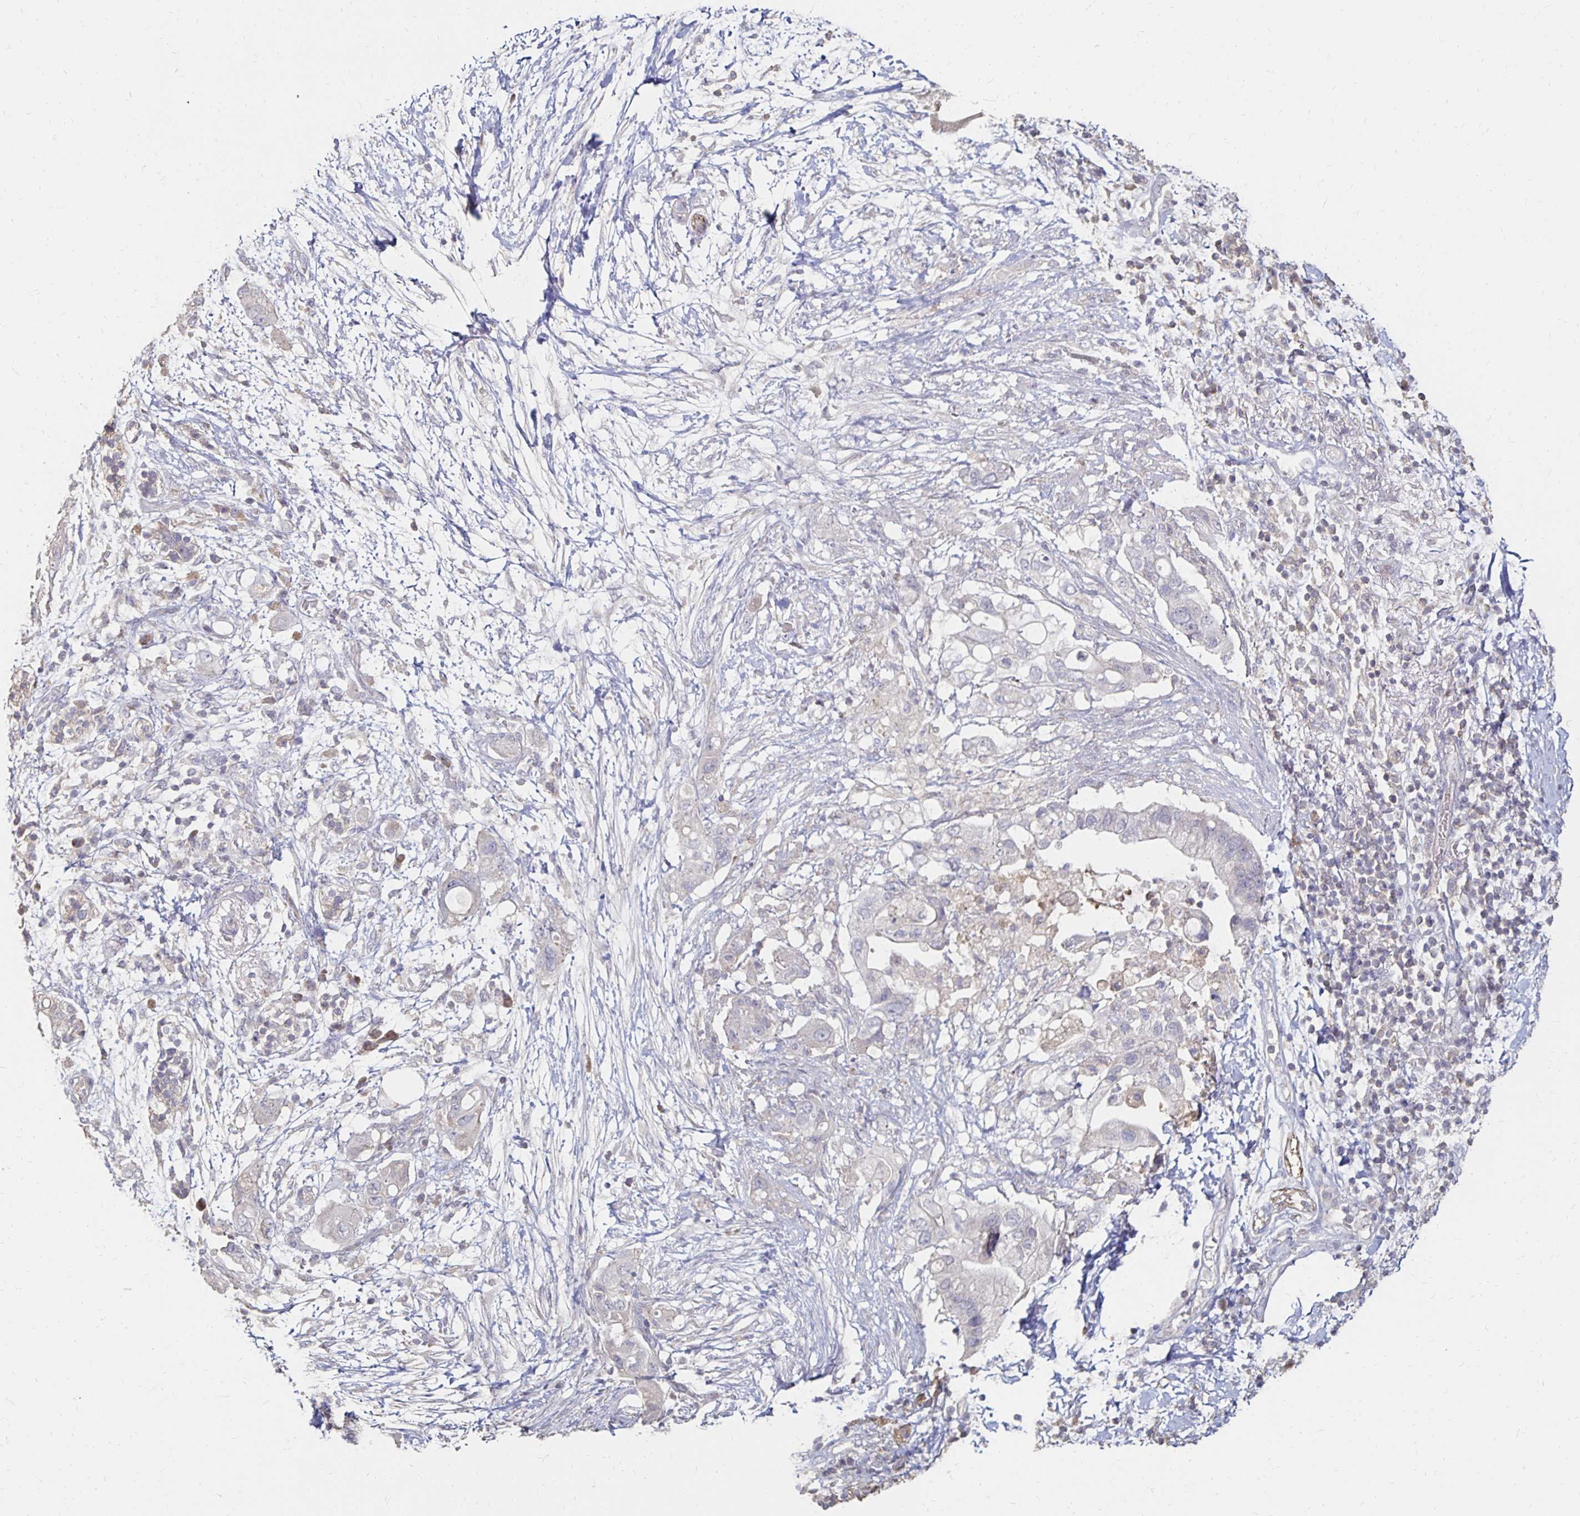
{"staining": {"intensity": "negative", "quantity": "none", "location": "none"}, "tissue": "pancreatic cancer", "cell_type": "Tumor cells", "image_type": "cancer", "snomed": [{"axis": "morphology", "description": "Adenocarcinoma, NOS"}, {"axis": "topography", "description": "Pancreas"}], "caption": "There is no significant positivity in tumor cells of pancreatic cancer (adenocarcinoma).", "gene": "ZNF727", "patient": {"sex": "female", "age": 72}}